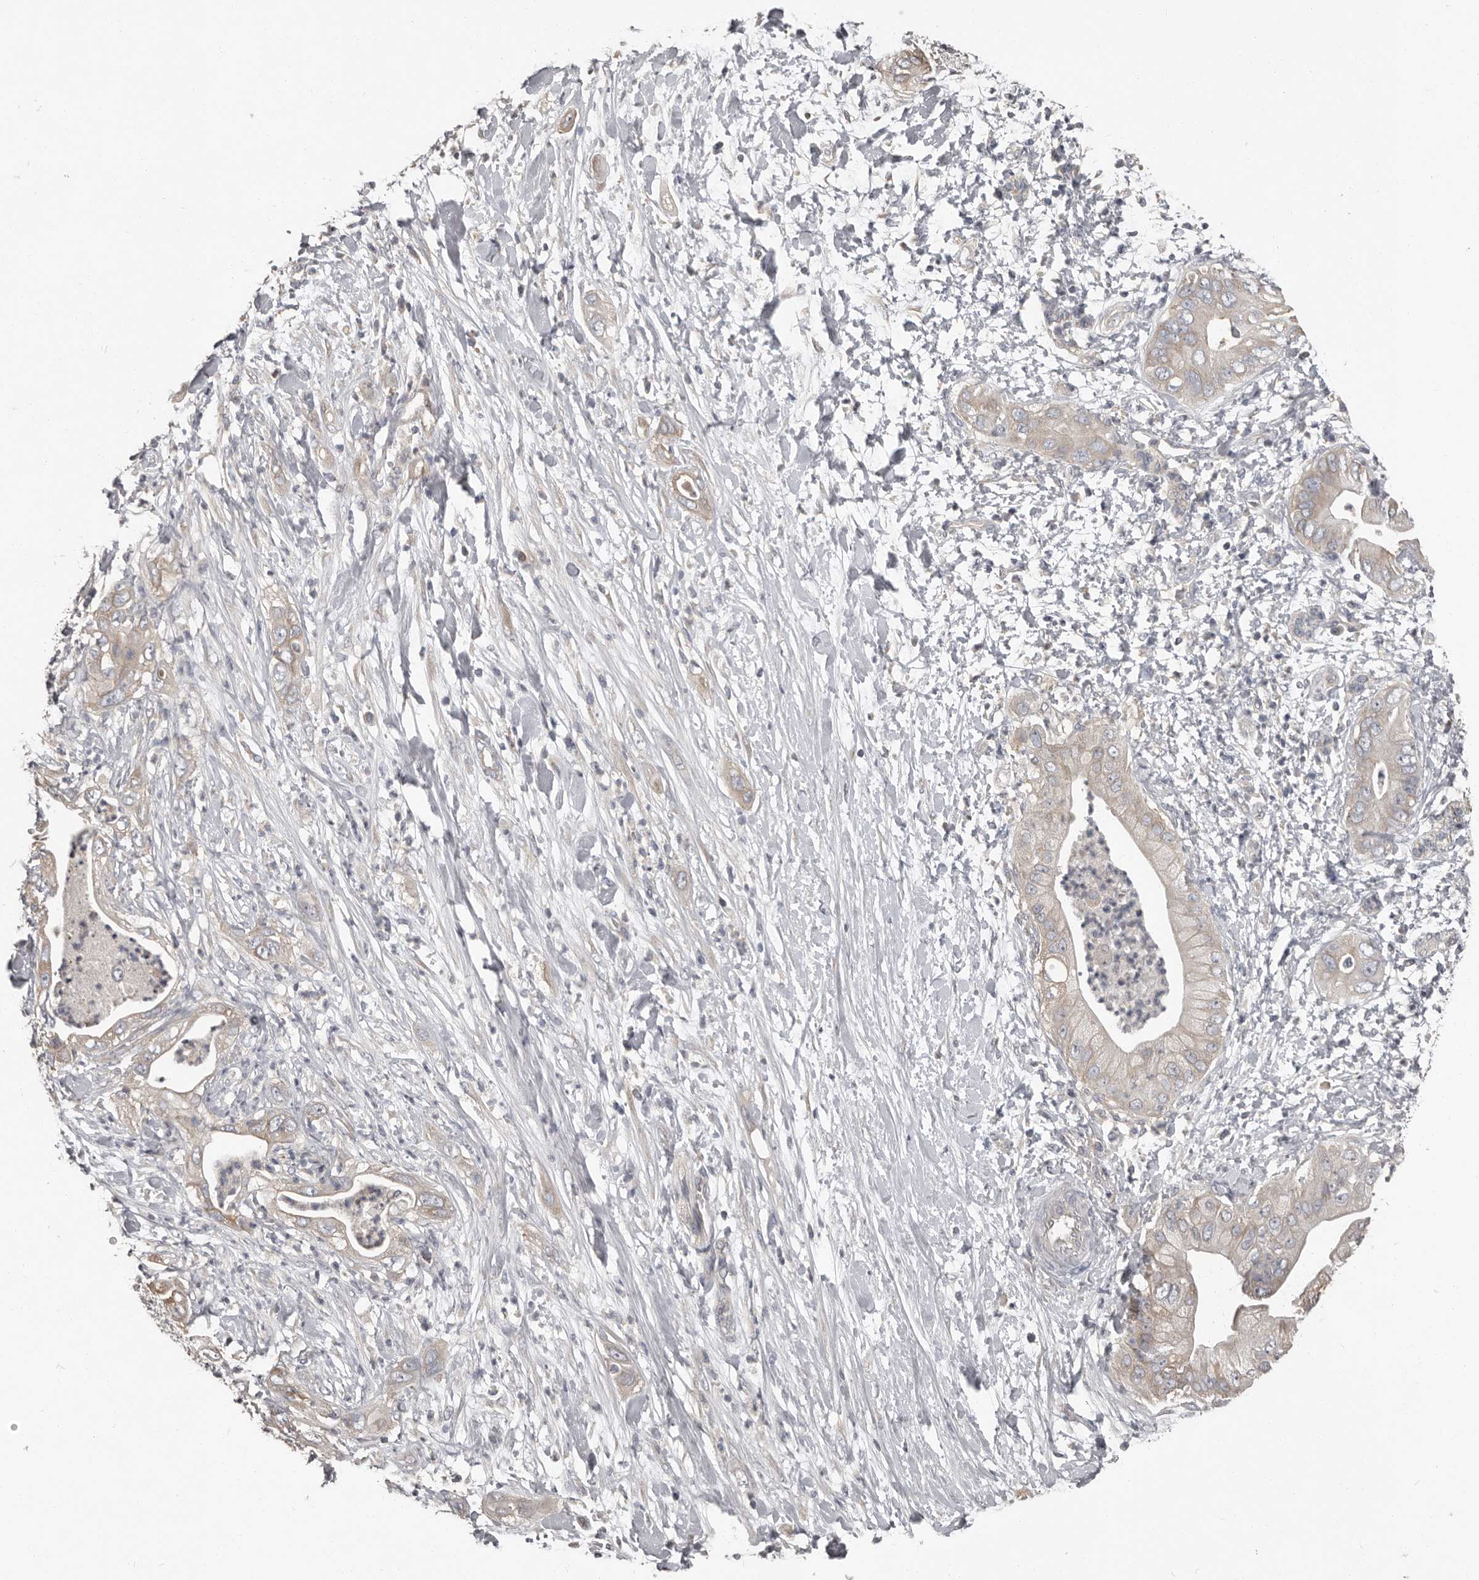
{"staining": {"intensity": "weak", "quantity": "<25%", "location": "cytoplasmic/membranous"}, "tissue": "pancreatic cancer", "cell_type": "Tumor cells", "image_type": "cancer", "snomed": [{"axis": "morphology", "description": "Adenocarcinoma, NOS"}, {"axis": "topography", "description": "Pancreas"}], "caption": "This photomicrograph is of pancreatic adenocarcinoma stained with immunohistochemistry to label a protein in brown with the nuclei are counter-stained blue. There is no staining in tumor cells.", "gene": "CA6", "patient": {"sex": "female", "age": 78}}